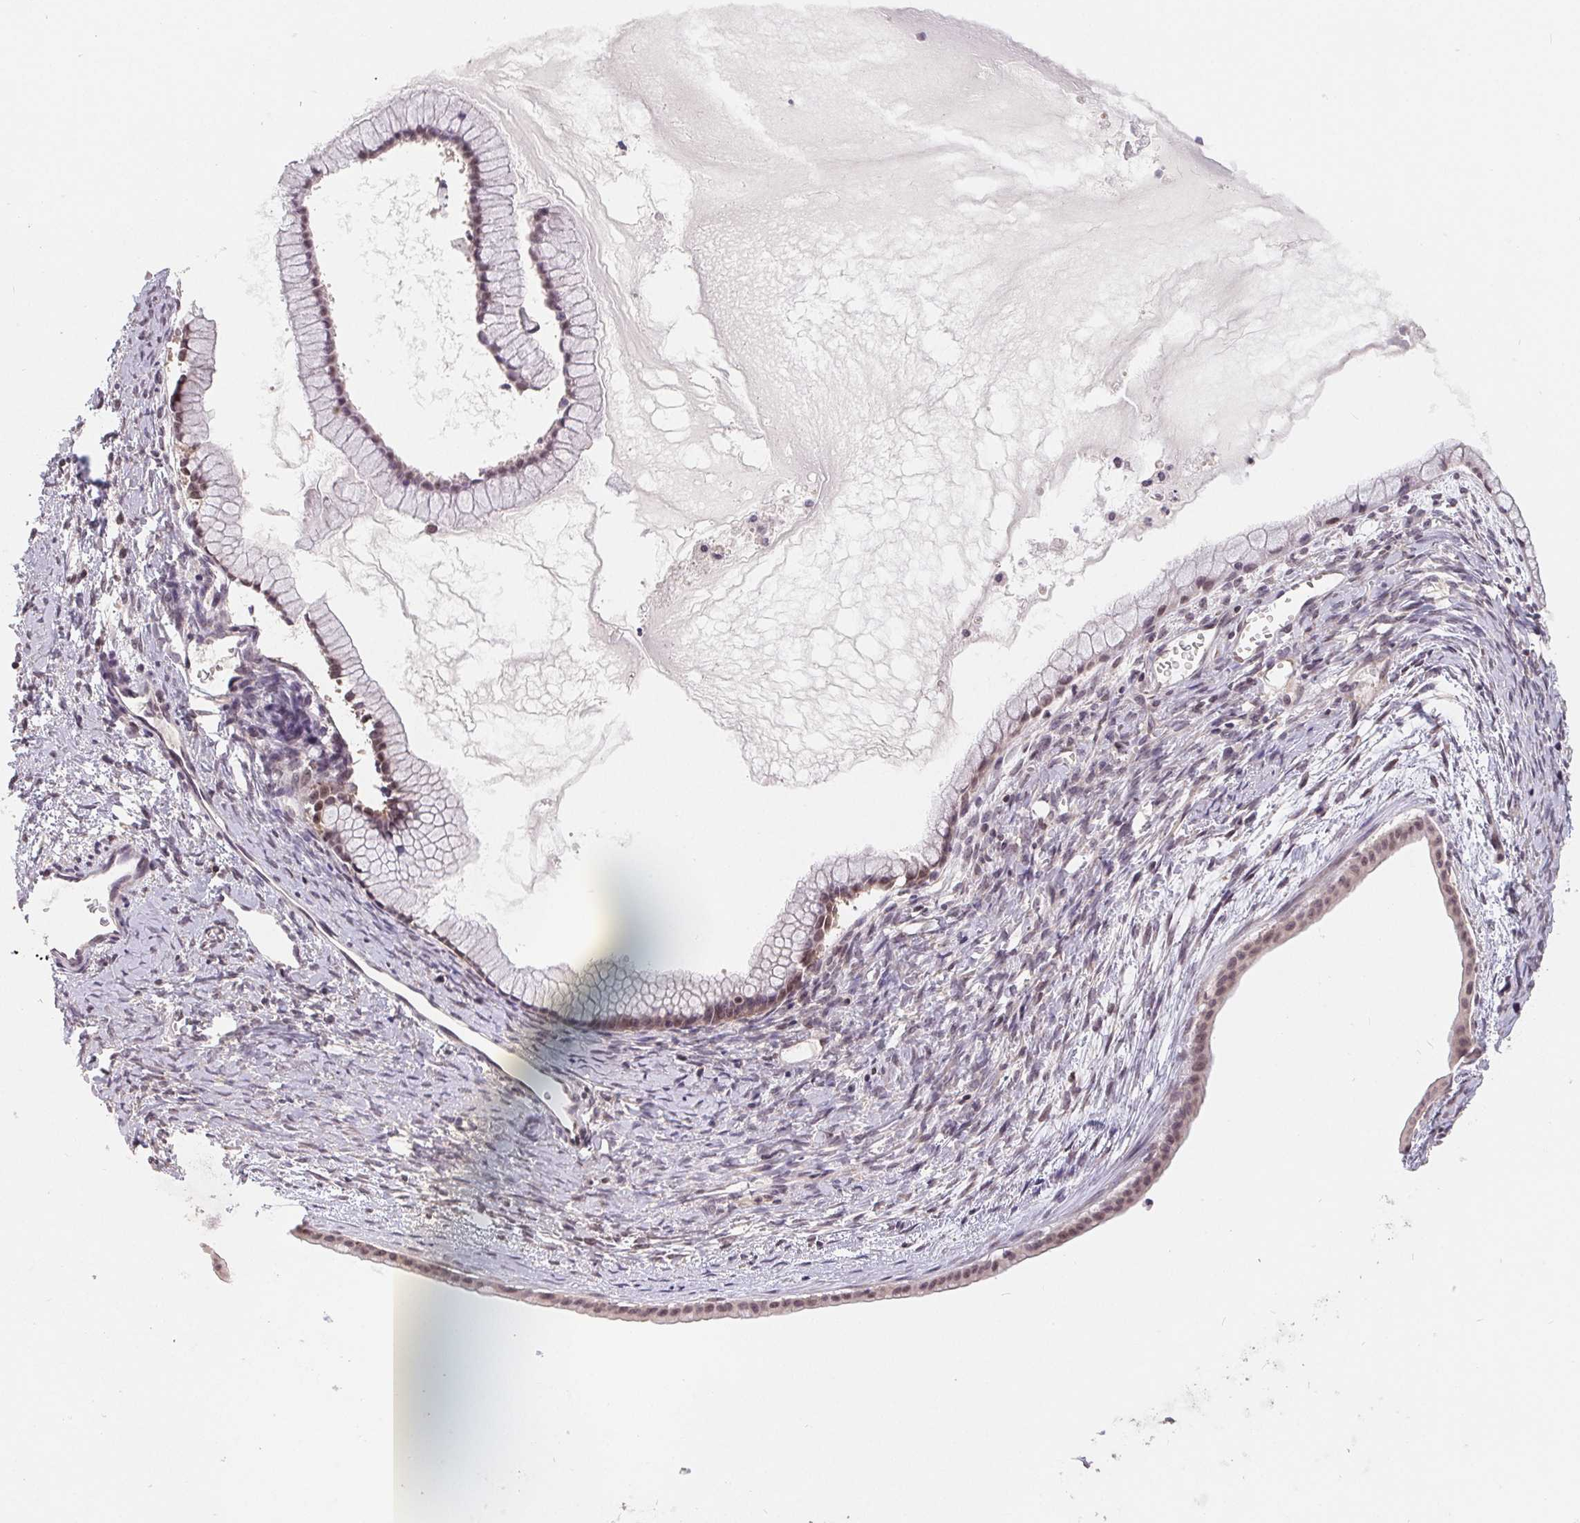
{"staining": {"intensity": "weak", "quantity": ">75%", "location": "nuclear"}, "tissue": "ovarian cancer", "cell_type": "Tumor cells", "image_type": "cancer", "snomed": [{"axis": "morphology", "description": "Cystadenocarcinoma, mucinous, NOS"}, {"axis": "topography", "description": "Ovary"}], "caption": "An image of human ovarian cancer stained for a protein reveals weak nuclear brown staining in tumor cells. (Brightfield microscopy of DAB IHC at high magnification).", "gene": "HMGN3", "patient": {"sex": "female", "age": 41}}